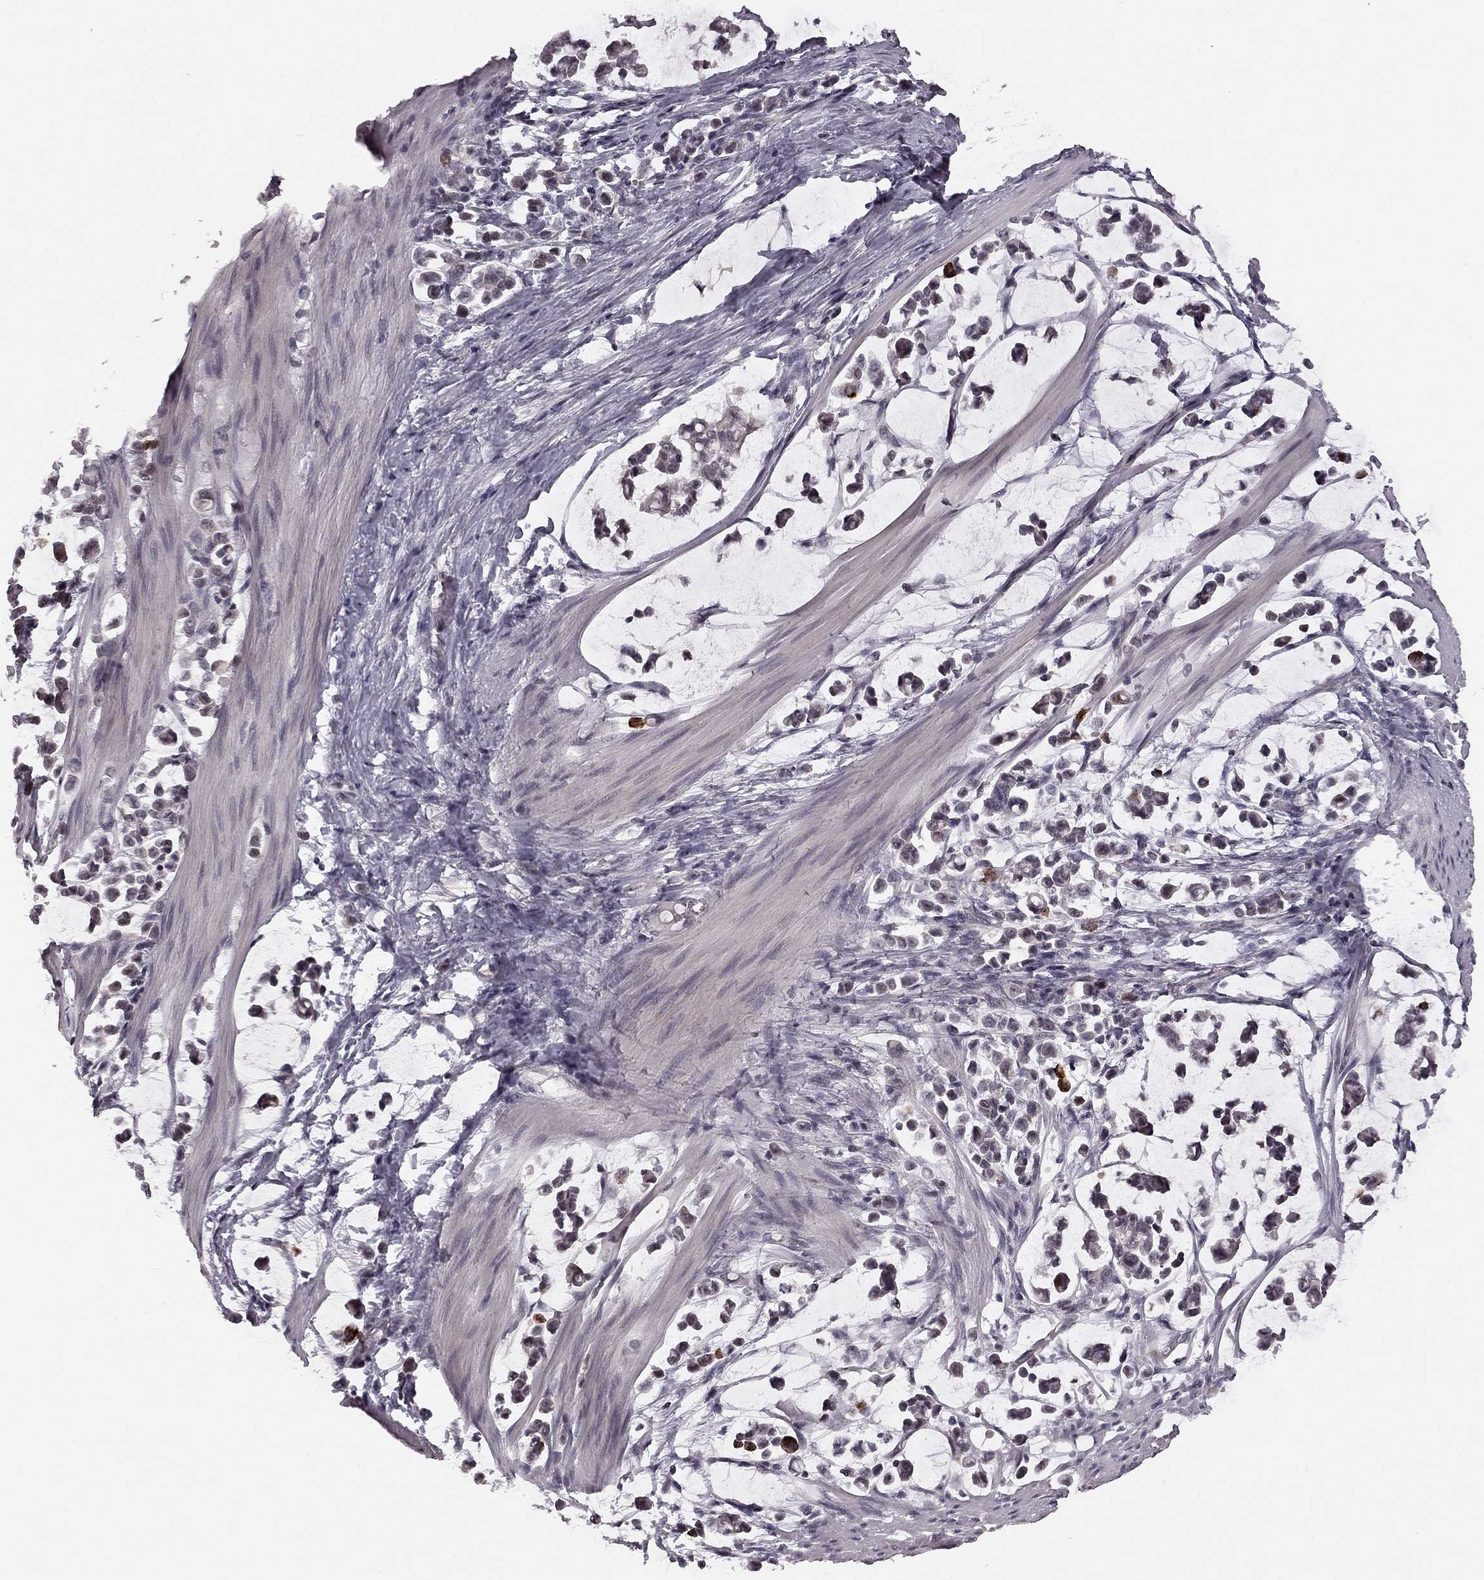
{"staining": {"intensity": "strong", "quantity": "<25%", "location": "nuclear"}, "tissue": "stomach cancer", "cell_type": "Tumor cells", "image_type": "cancer", "snomed": [{"axis": "morphology", "description": "Adenocarcinoma, NOS"}, {"axis": "topography", "description": "Stomach"}], "caption": "Immunohistochemistry (IHC) (DAB) staining of human stomach cancer (adenocarcinoma) reveals strong nuclear protein positivity in approximately <25% of tumor cells.", "gene": "HCN4", "patient": {"sex": "male", "age": 82}}